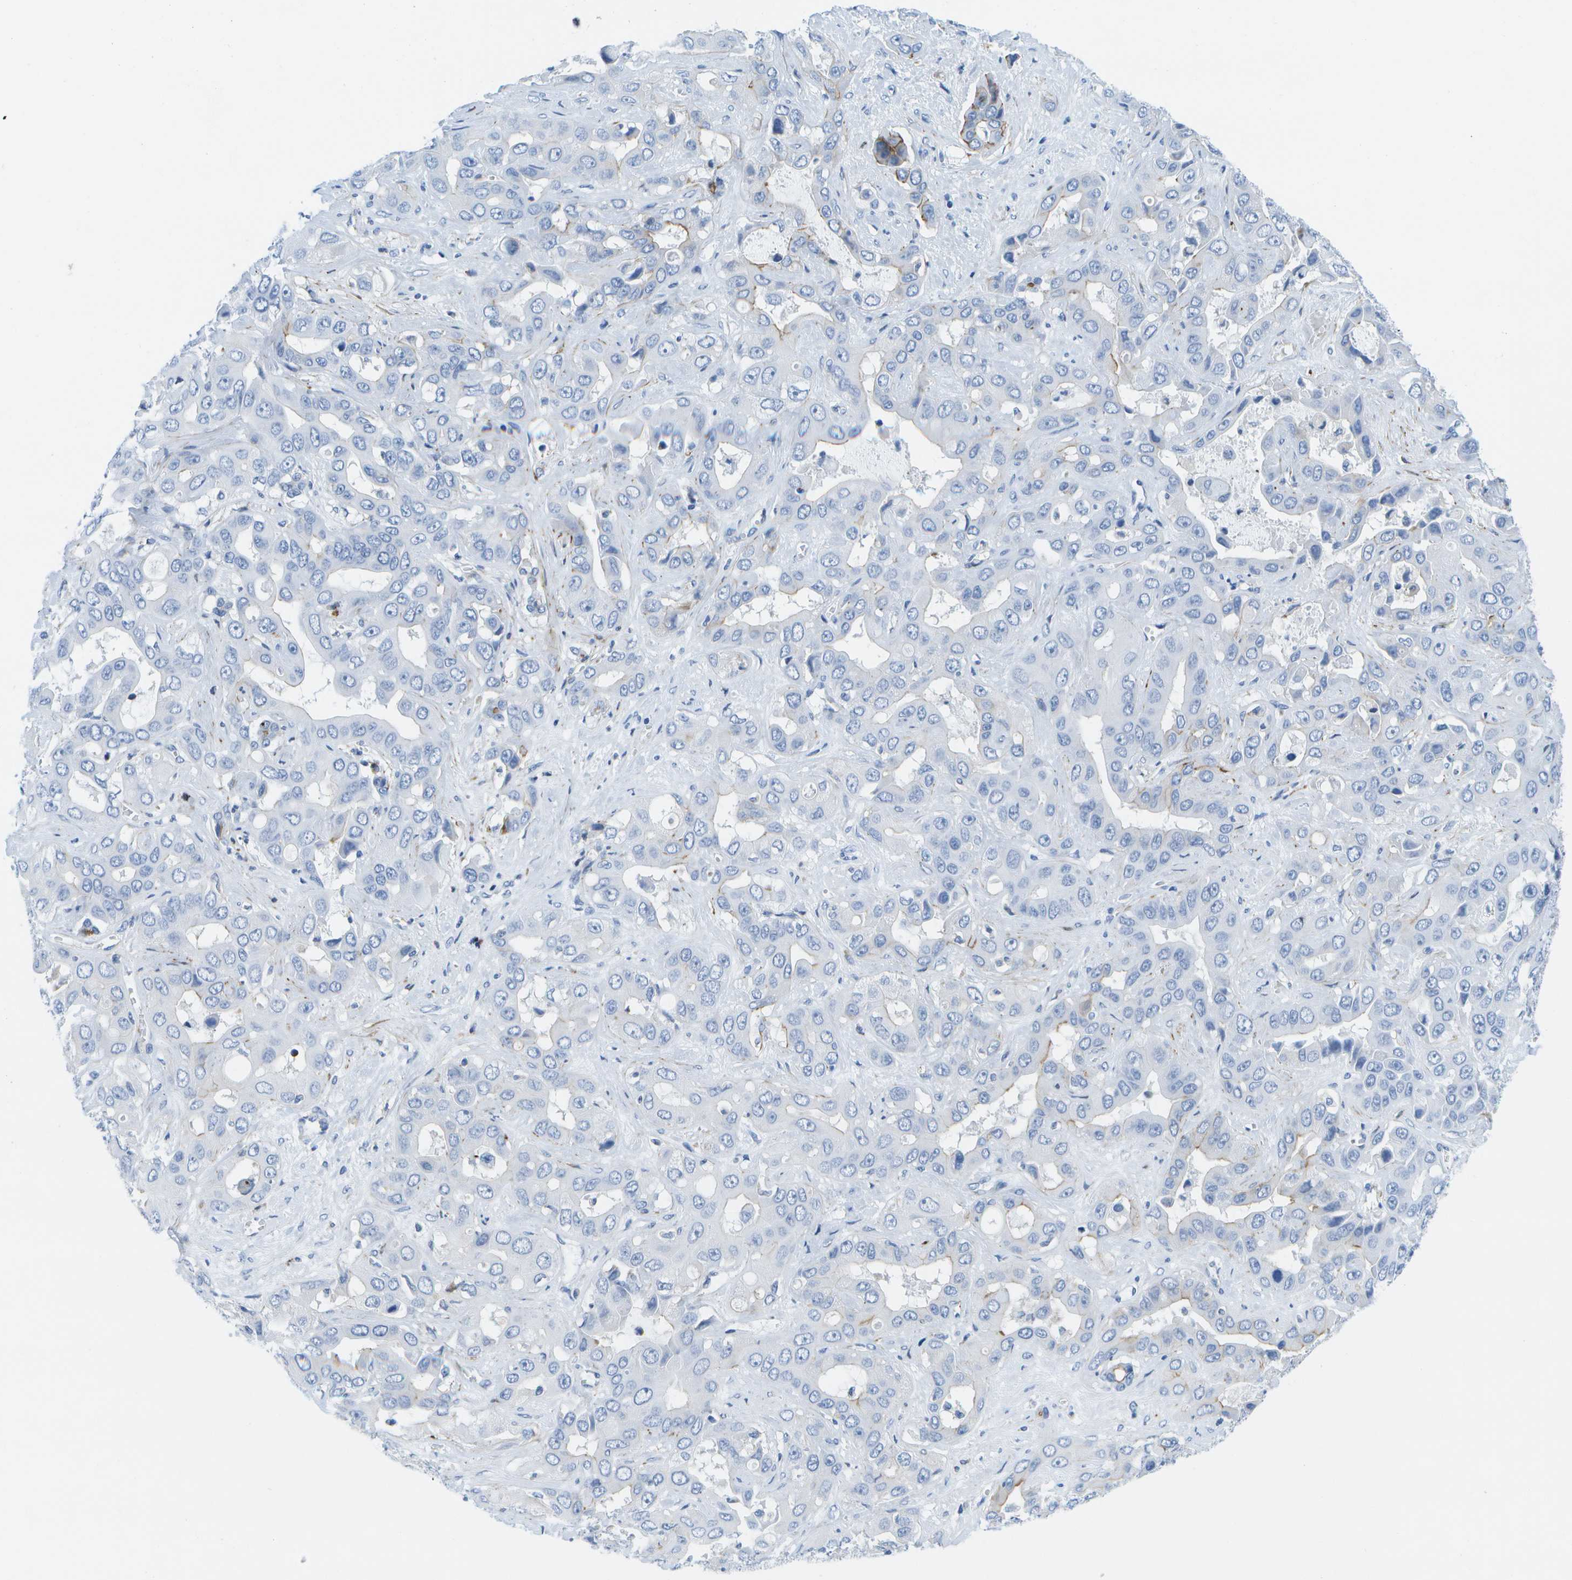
{"staining": {"intensity": "weak", "quantity": "<25%", "location": "cytoplasmic/membranous"}, "tissue": "liver cancer", "cell_type": "Tumor cells", "image_type": "cancer", "snomed": [{"axis": "morphology", "description": "Cholangiocarcinoma"}, {"axis": "topography", "description": "Liver"}], "caption": "Human cholangiocarcinoma (liver) stained for a protein using immunohistochemistry (IHC) exhibits no positivity in tumor cells.", "gene": "ADGRG6", "patient": {"sex": "female", "age": 52}}